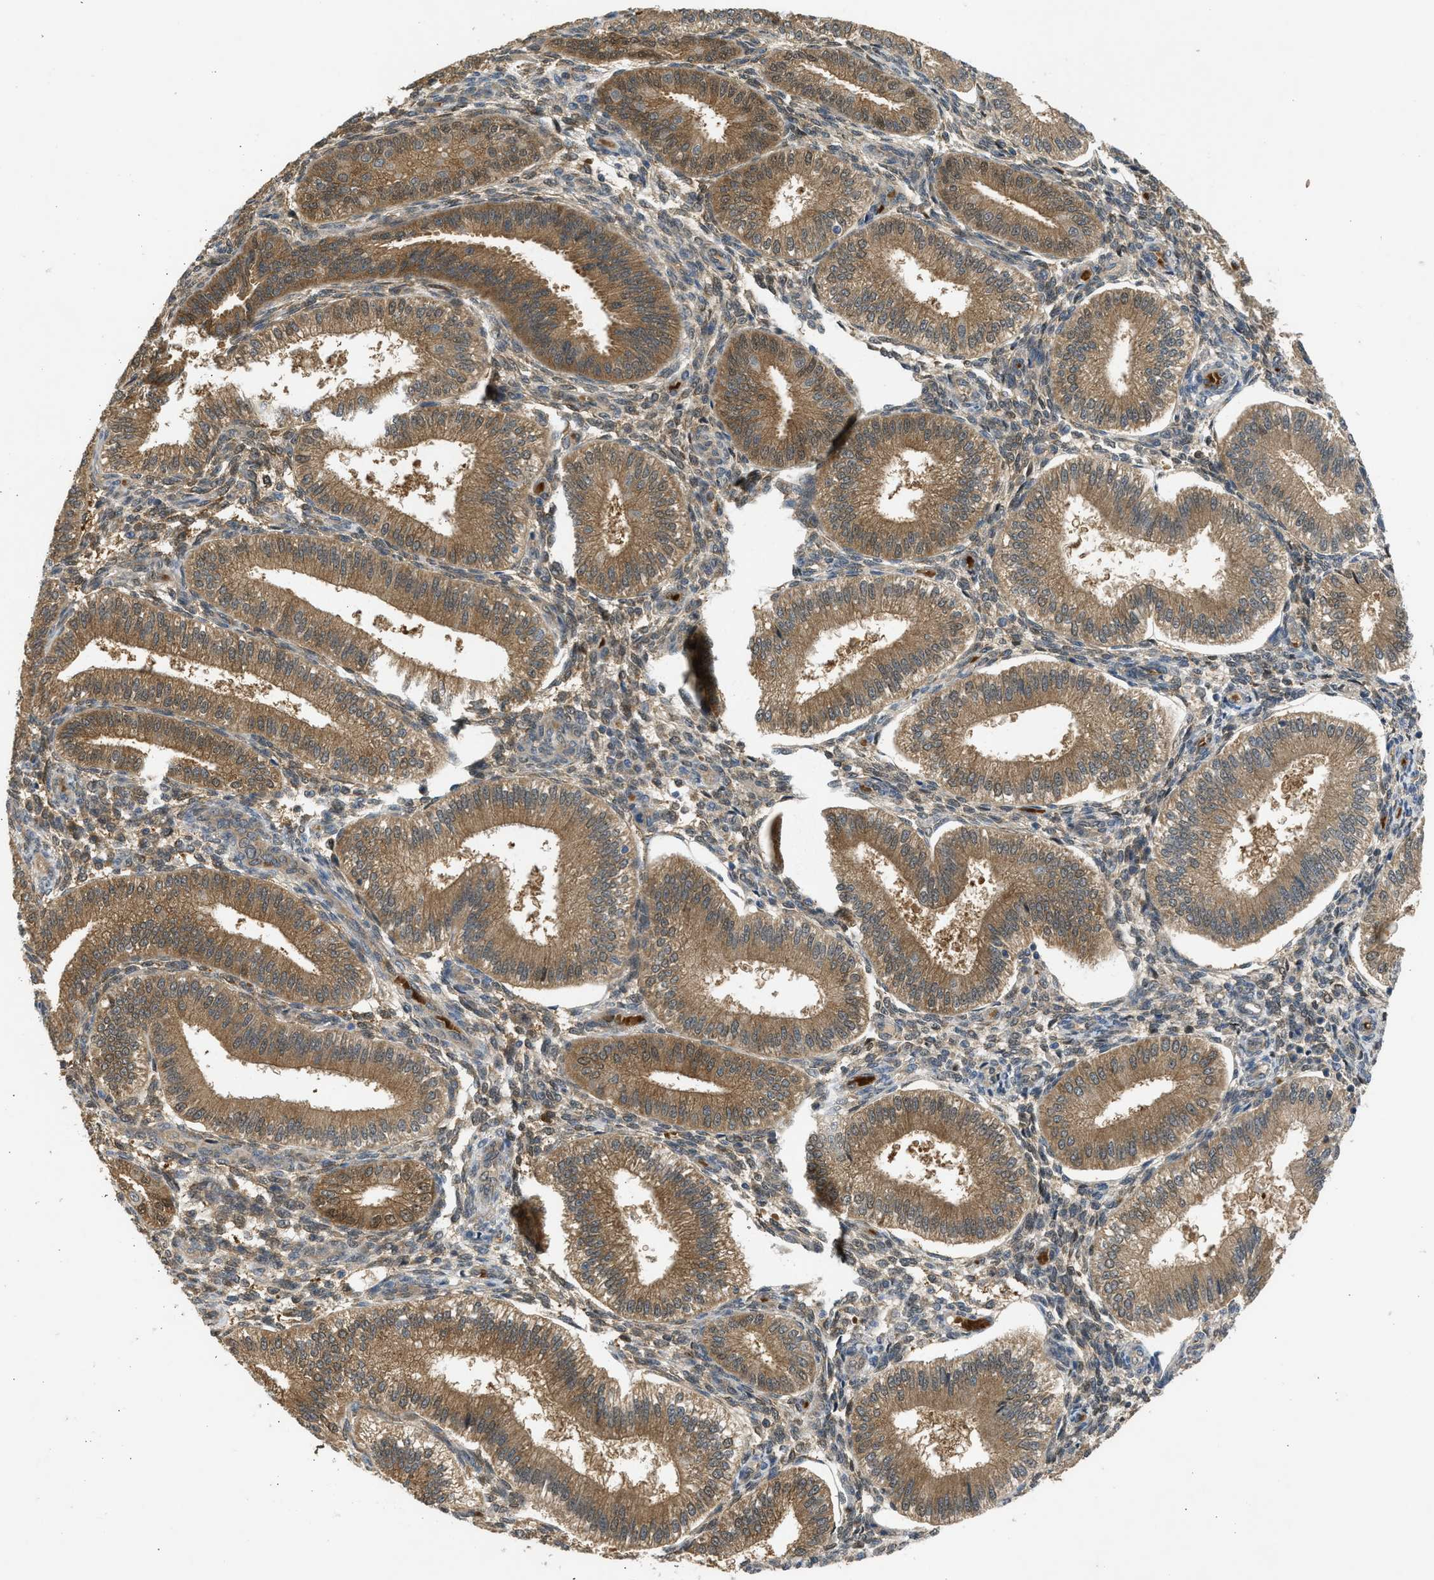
{"staining": {"intensity": "weak", "quantity": ">75%", "location": "cytoplasmic/membranous,nuclear"}, "tissue": "endometrium", "cell_type": "Cells in endometrial stroma", "image_type": "normal", "snomed": [{"axis": "morphology", "description": "Normal tissue, NOS"}, {"axis": "topography", "description": "Endometrium"}], "caption": "Cells in endometrial stroma show low levels of weak cytoplasmic/membranous,nuclear expression in approximately >75% of cells in benign human endometrium.", "gene": "MAPK7", "patient": {"sex": "female", "age": 39}}